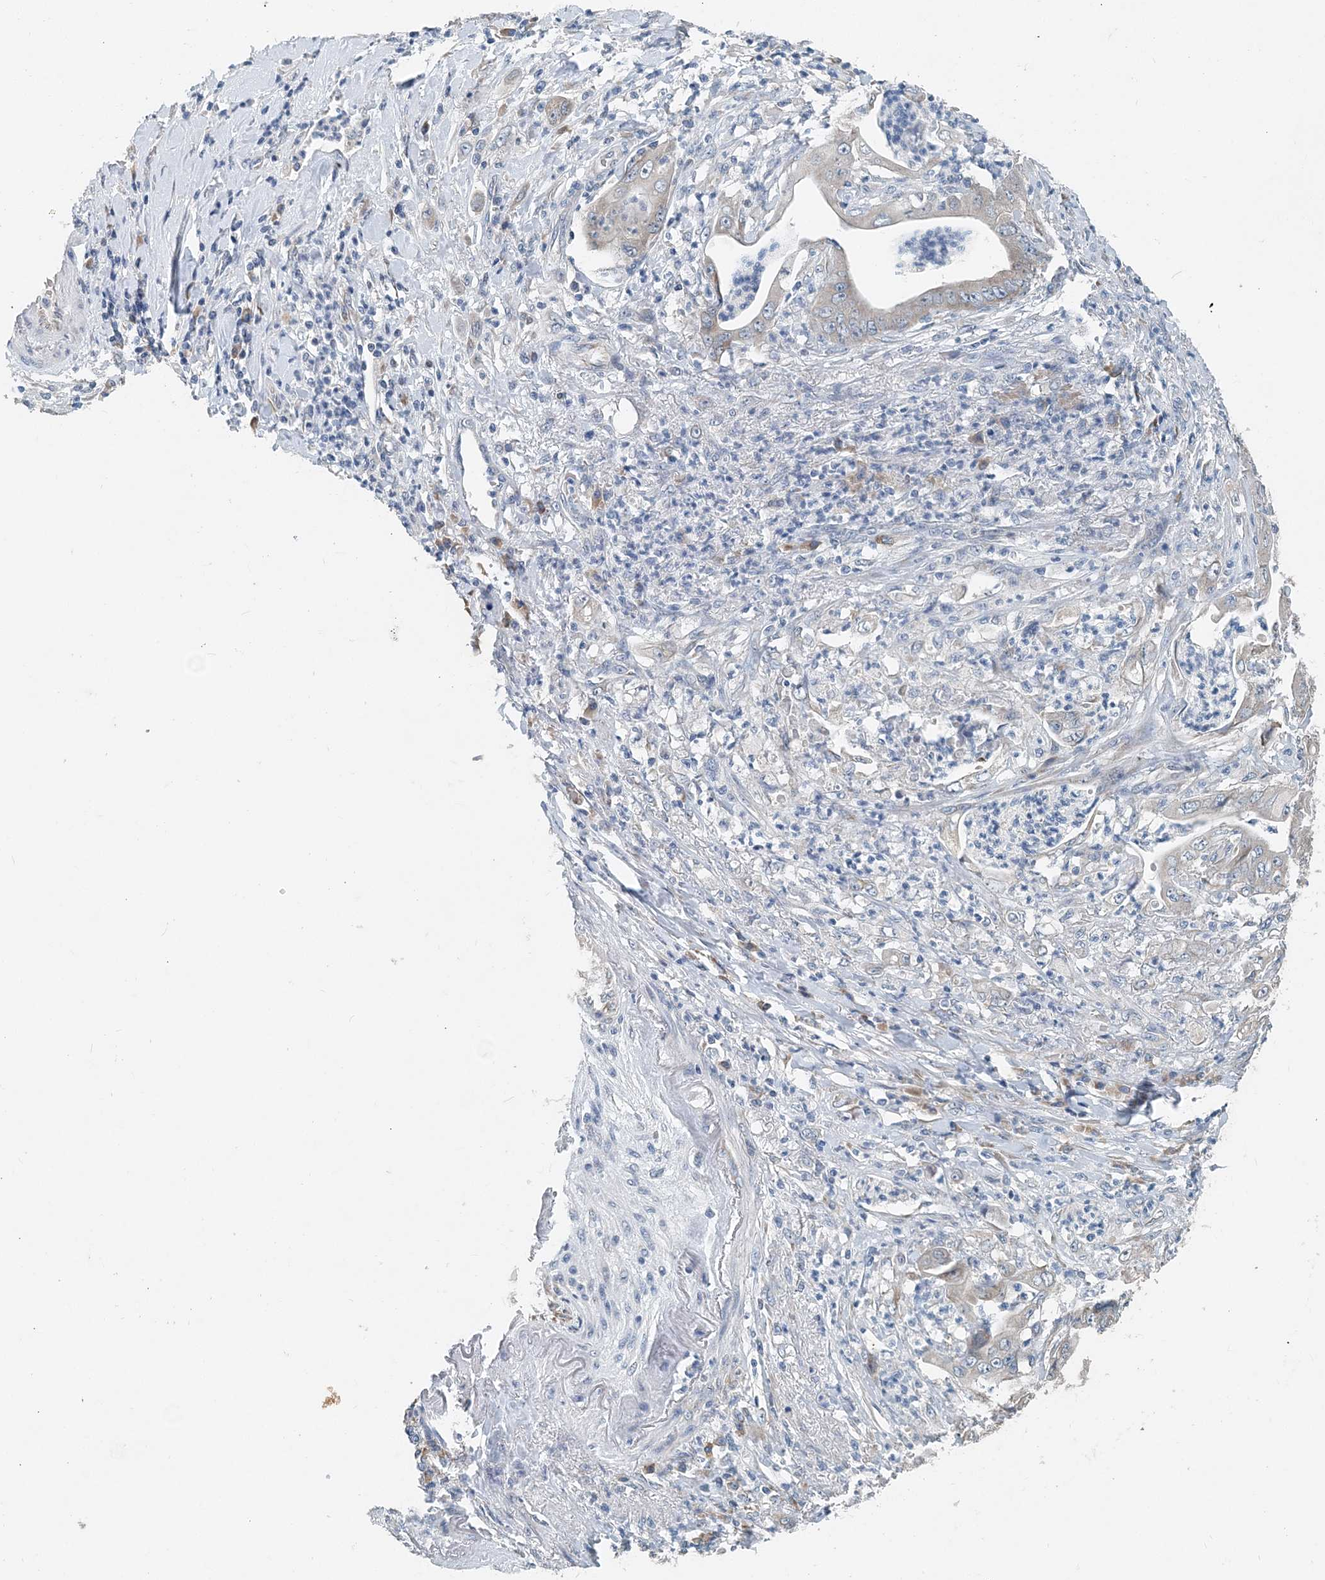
{"staining": {"intensity": "negative", "quantity": "none", "location": "none"}, "tissue": "stomach cancer", "cell_type": "Tumor cells", "image_type": "cancer", "snomed": [{"axis": "morphology", "description": "Adenocarcinoma, NOS"}, {"axis": "topography", "description": "Stomach"}], "caption": "DAB (3,3'-diaminobenzidine) immunohistochemical staining of stomach cancer exhibits no significant expression in tumor cells.", "gene": "EEF1A2", "patient": {"sex": "female", "age": 73}}